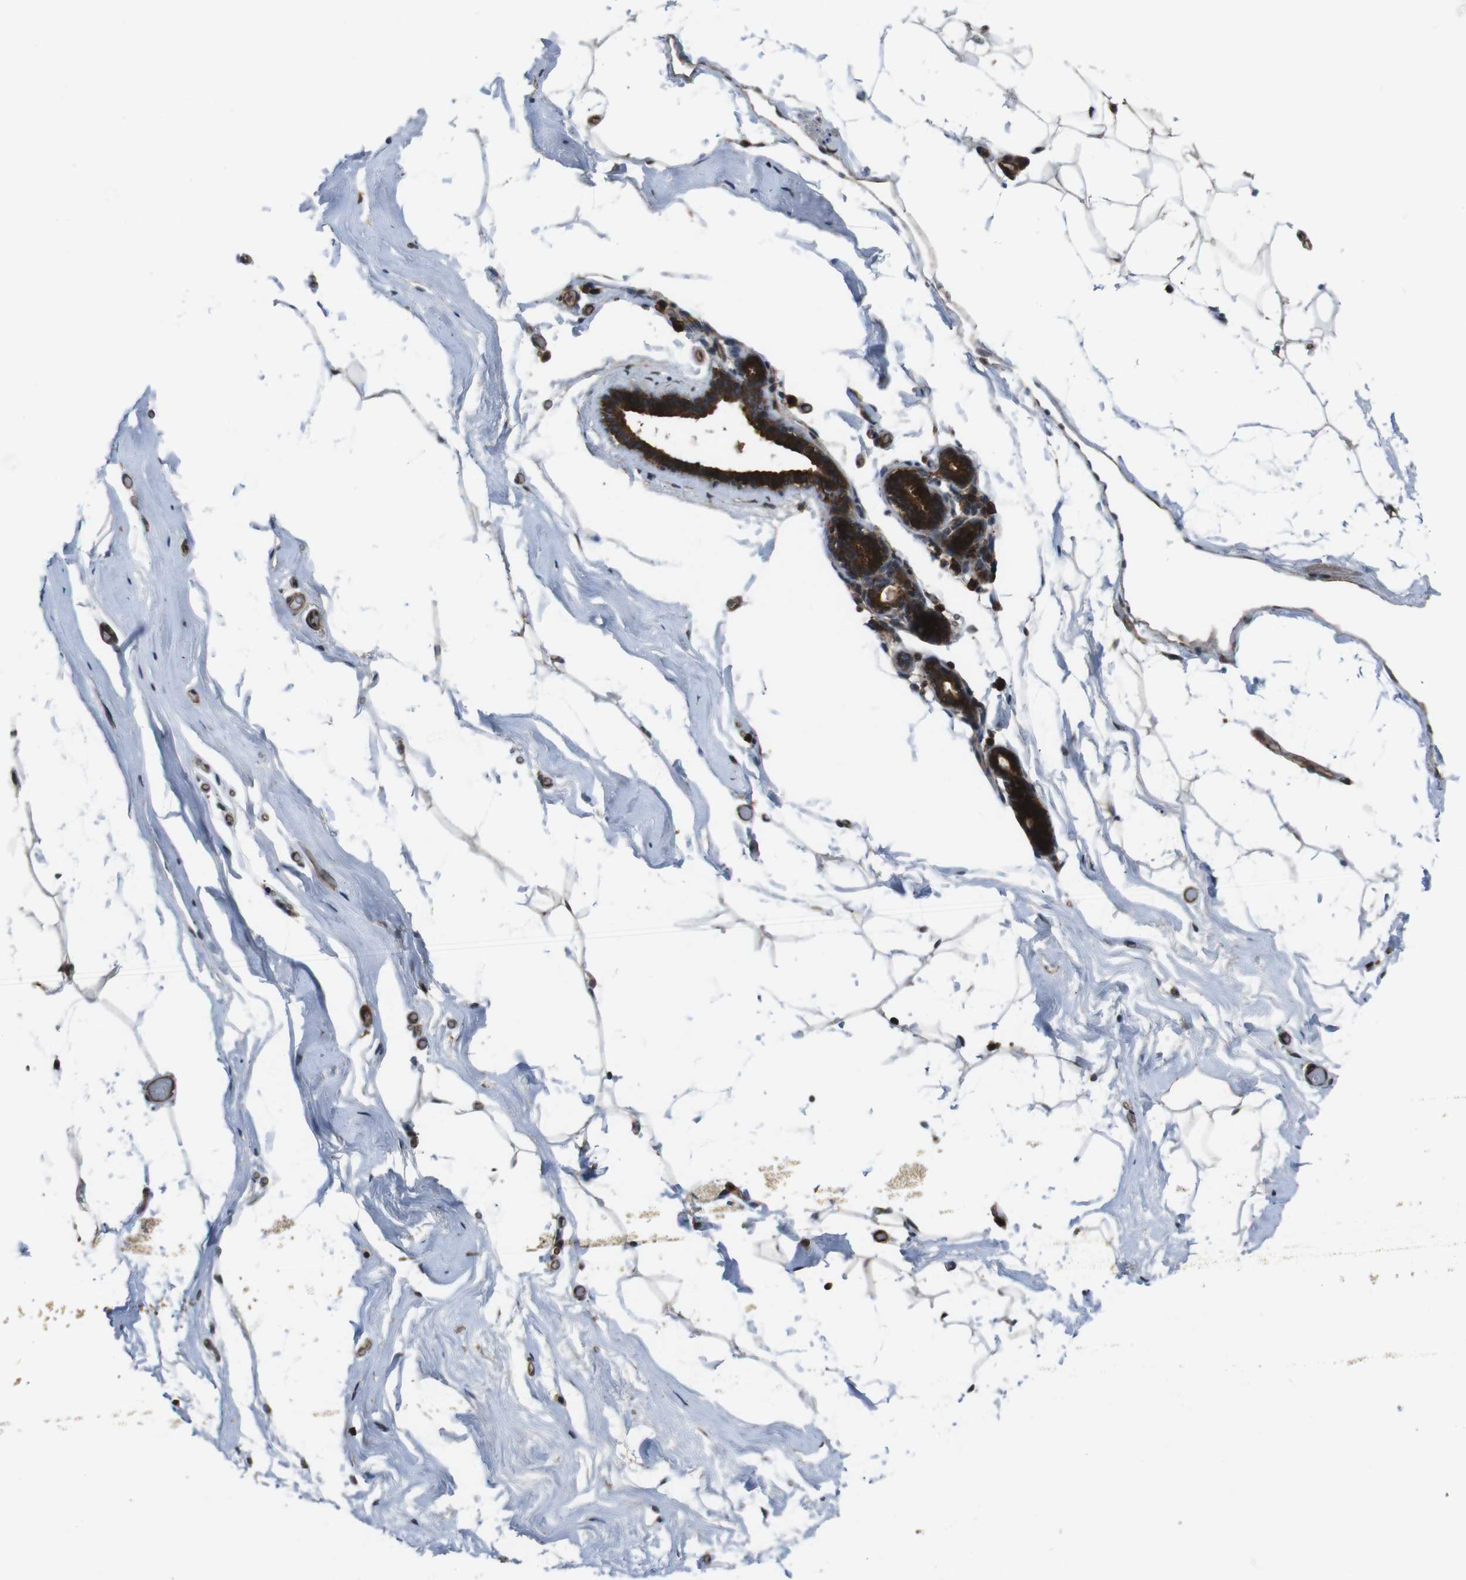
{"staining": {"intensity": "moderate", "quantity": "25%-75%", "location": "cytoplasmic/membranous"}, "tissue": "adipose tissue", "cell_type": "Adipocytes", "image_type": "normal", "snomed": [{"axis": "morphology", "description": "Normal tissue, NOS"}, {"axis": "topography", "description": "Breast"}, {"axis": "topography", "description": "Soft tissue"}], "caption": "IHC photomicrograph of benign adipose tissue: adipose tissue stained using IHC displays medium levels of moderate protein expression localized specifically in the cytoplasmic/membranous of adipocytes, appearing as a cytoplasmic/membranous brown color.", "gene": "SLC22A23", "patient": {"sex": "female", "age": 75}}